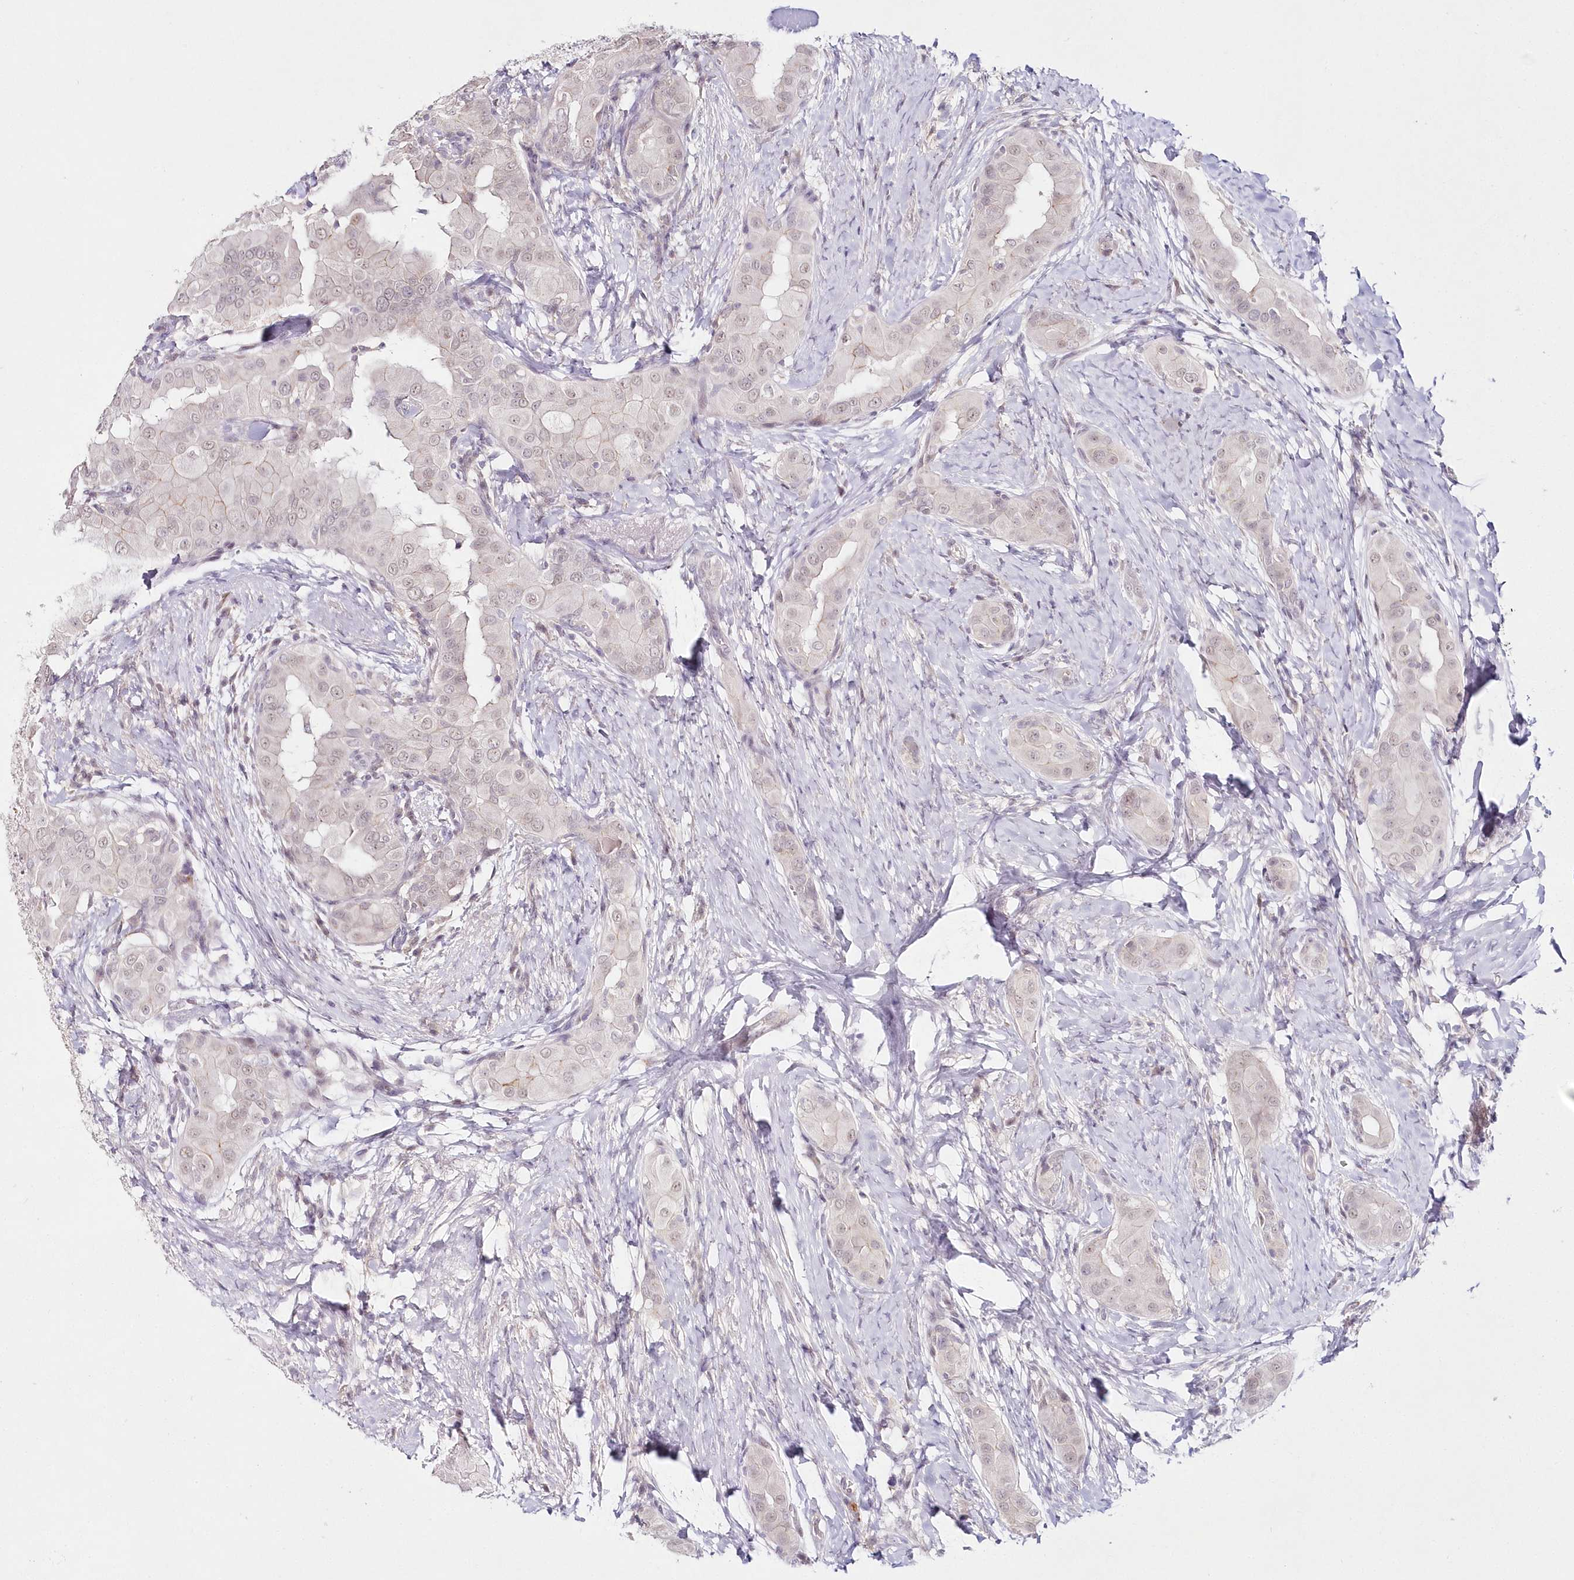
{"staining": {"intensity": "weak", "quantity": "<25%", "location": "nuclear"}, "tissue": "thyroid cancer", "cell_type": "Tumor cells", "image_type": "cancer", "snomed": [{"axis": "morphology", "description": "Papillary adenocarcinoma, NOS"}, {"axis": "topography", "description": "Thyroid gland"}], "caption": "Tumor cells are negative for brown protein staining in papillary adenocarcinoma (thyroid). (DAB immunohistochemistry, high magnification).", "gene": "HYCC2", "patient": {"sex": "male", "age": 33}}